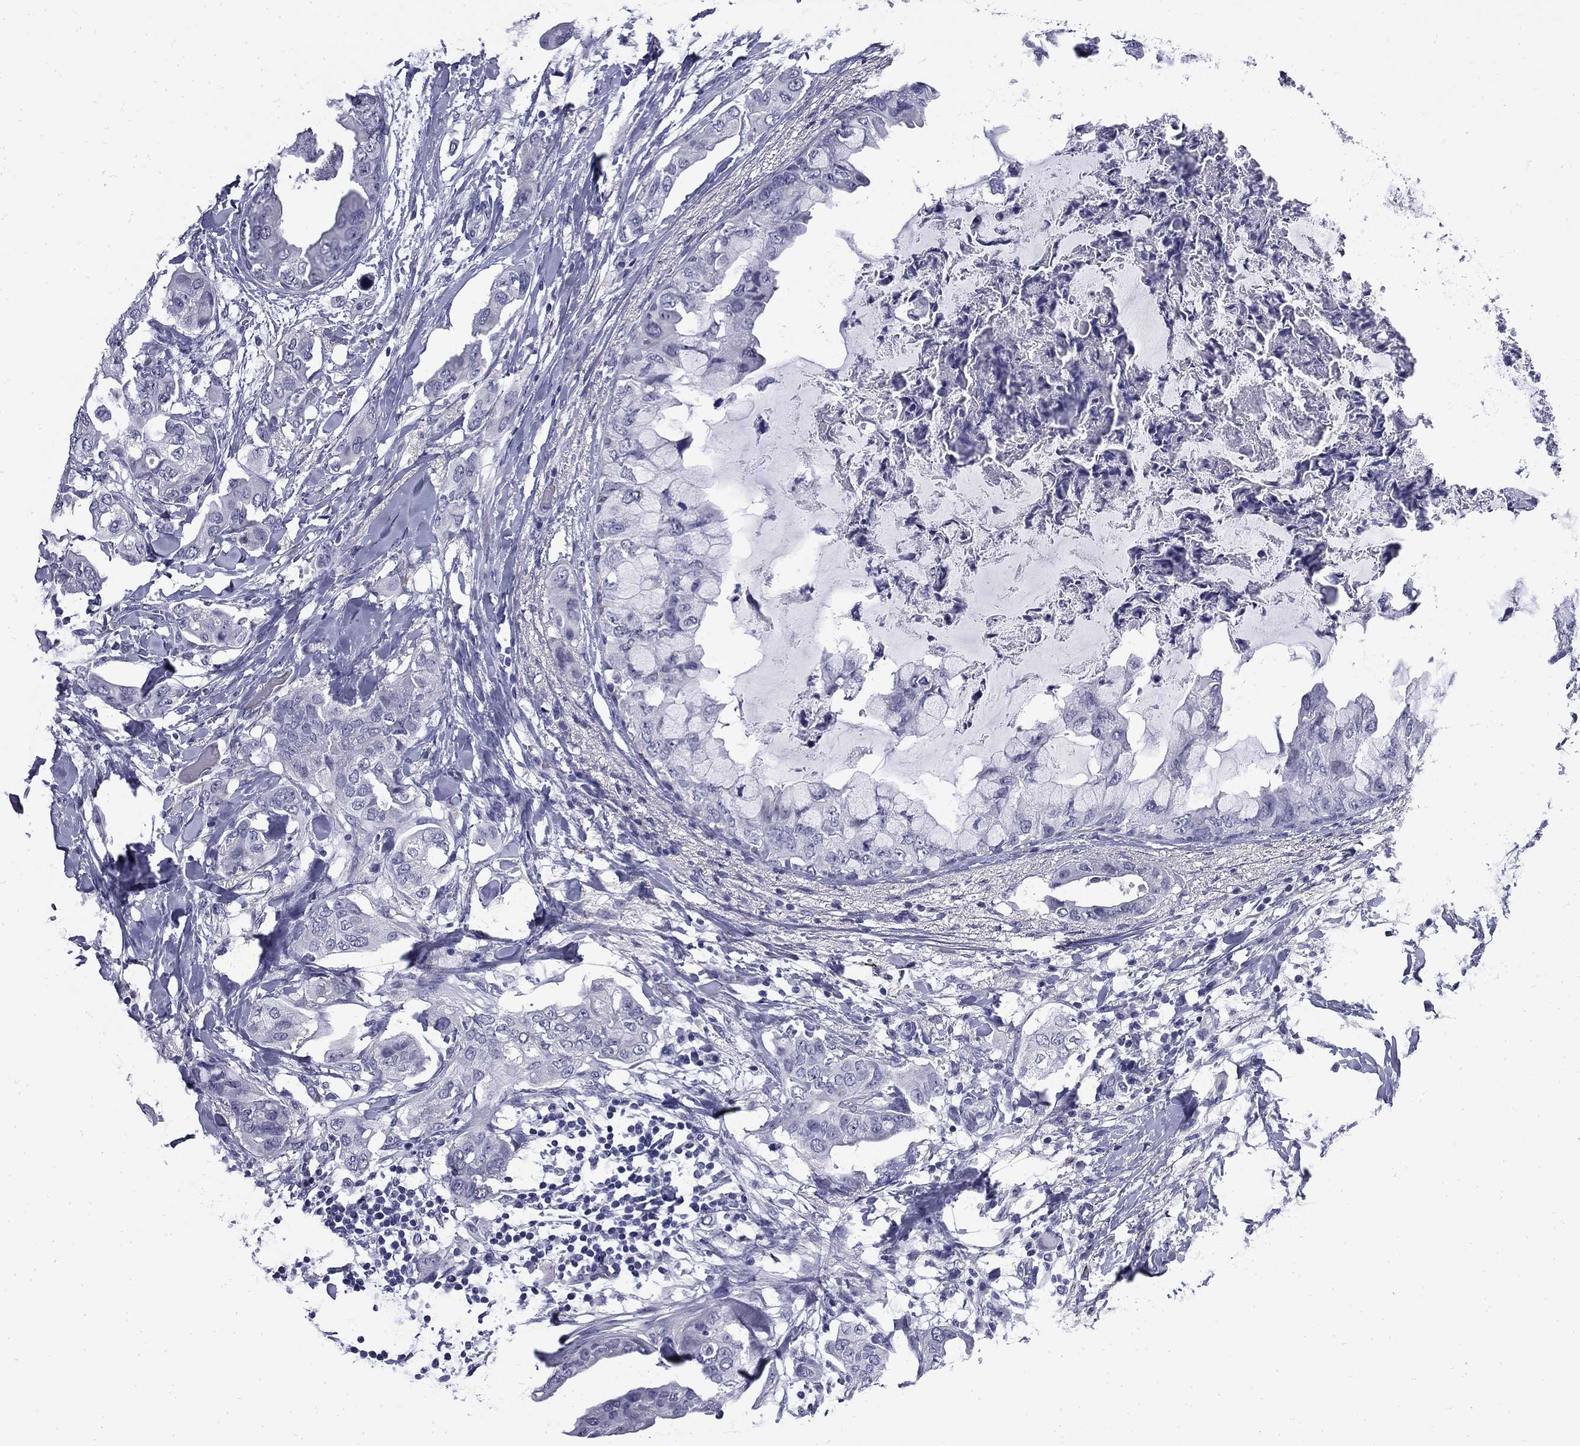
{"staining": {"intensity": "negative", "quantity": "none", "location": "none"}, "tissue": "breast cancer", "cell_type": "Tumor cells", "image_type": "cancer", "snomed": [{"axis": "morphology", "description": "Normal tissue, NOS"}, {"axis": "morphology", "description": "Duct carcinoma"}, {"axis": "topography", "description": "Breast"}], "caption": "Micrograph shows no protein staining in tumor cells of breast cancer tissue.", "gene": "MGARP", "patient": {"sex": "female", "age": 40}}